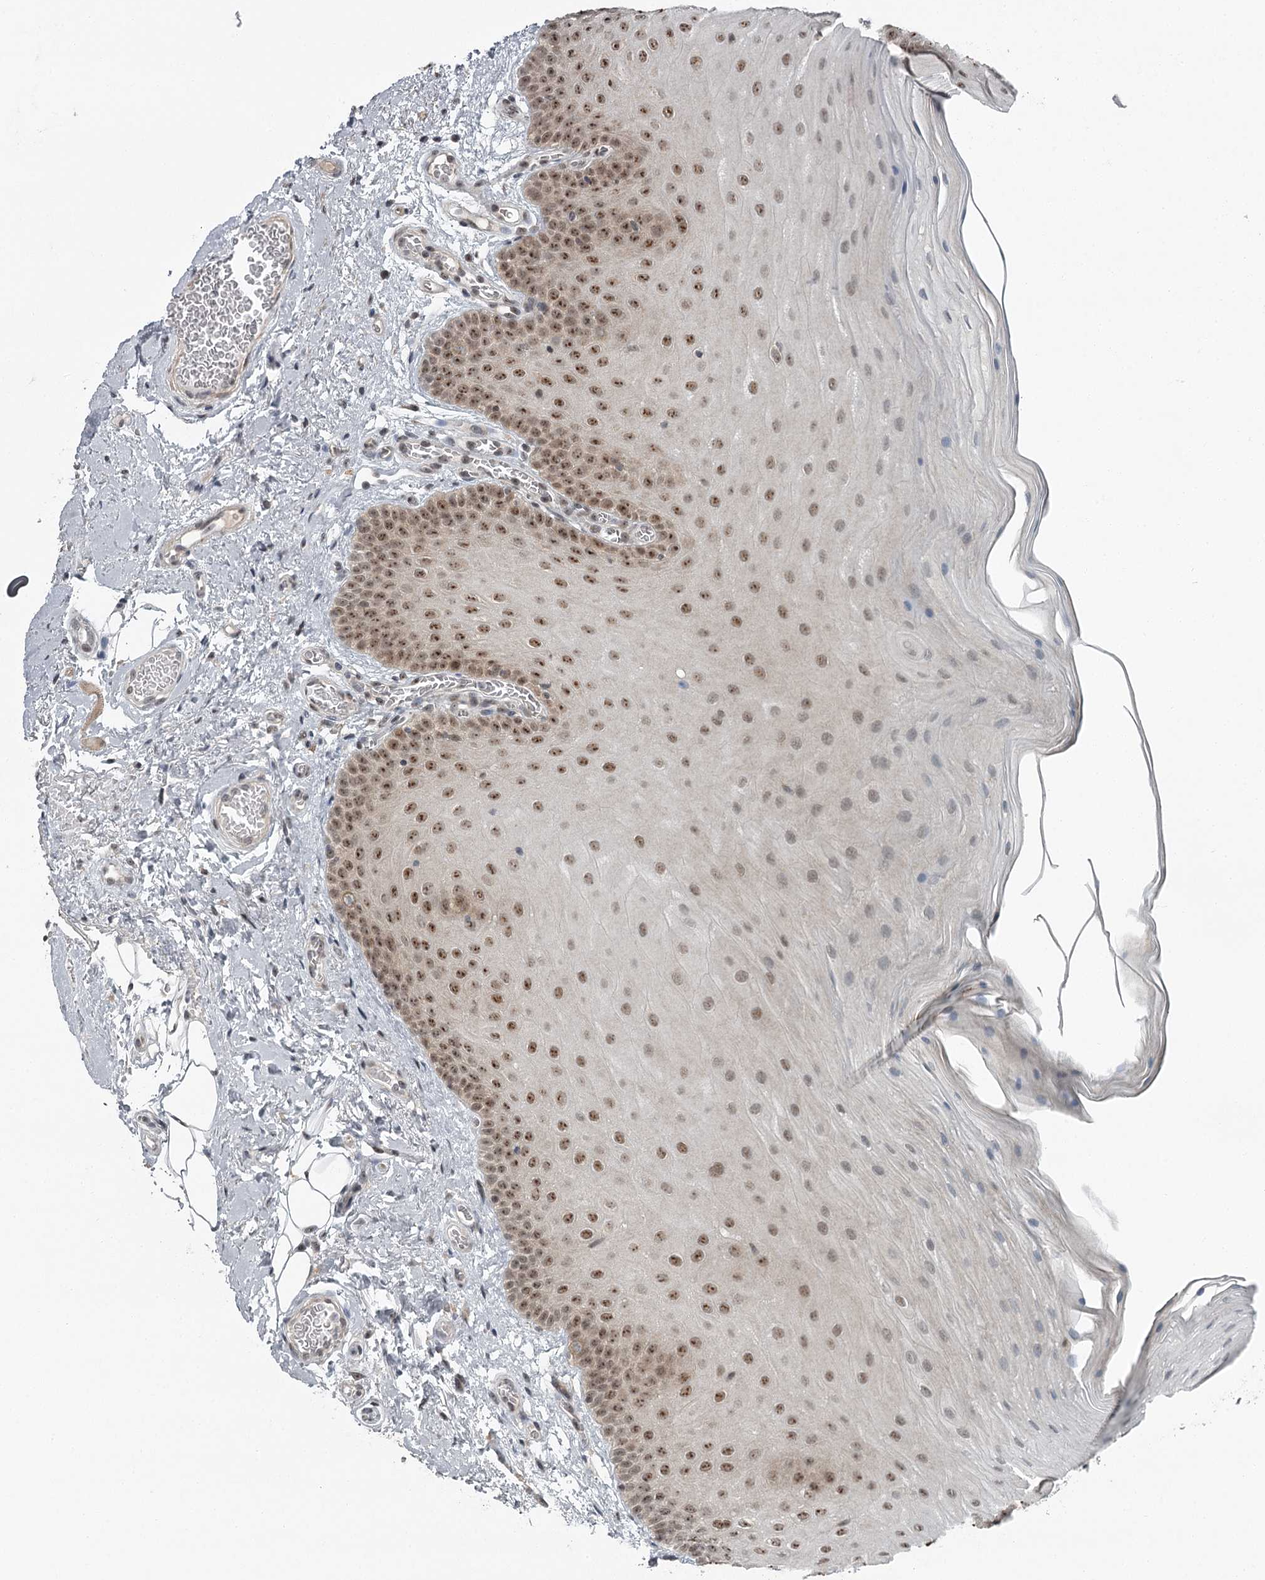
{"staining": {"intensity": "moderate", "quantity": ">75%", "location": "nuclear"}, "tissue": "oral mucosa", "cell_type": "Squamous epithelial cells", "image_type": "normal", "snomed": [{"axis": "morphology", "description": "Normal tissue, NOS"}, {"axis": "topography", "description": "Oral tissue"}], "caption": "Squamous epithelial cells reveal moderate nuclear positivity in about >75% of cells in benign oral mucosa. Using DAB (brown) and hematoxylin (blue) stains, captured at high magnification using brightfield microscopy.", "gene": "EXOSC1", "patient": {"sex": "male", "age": 68}}